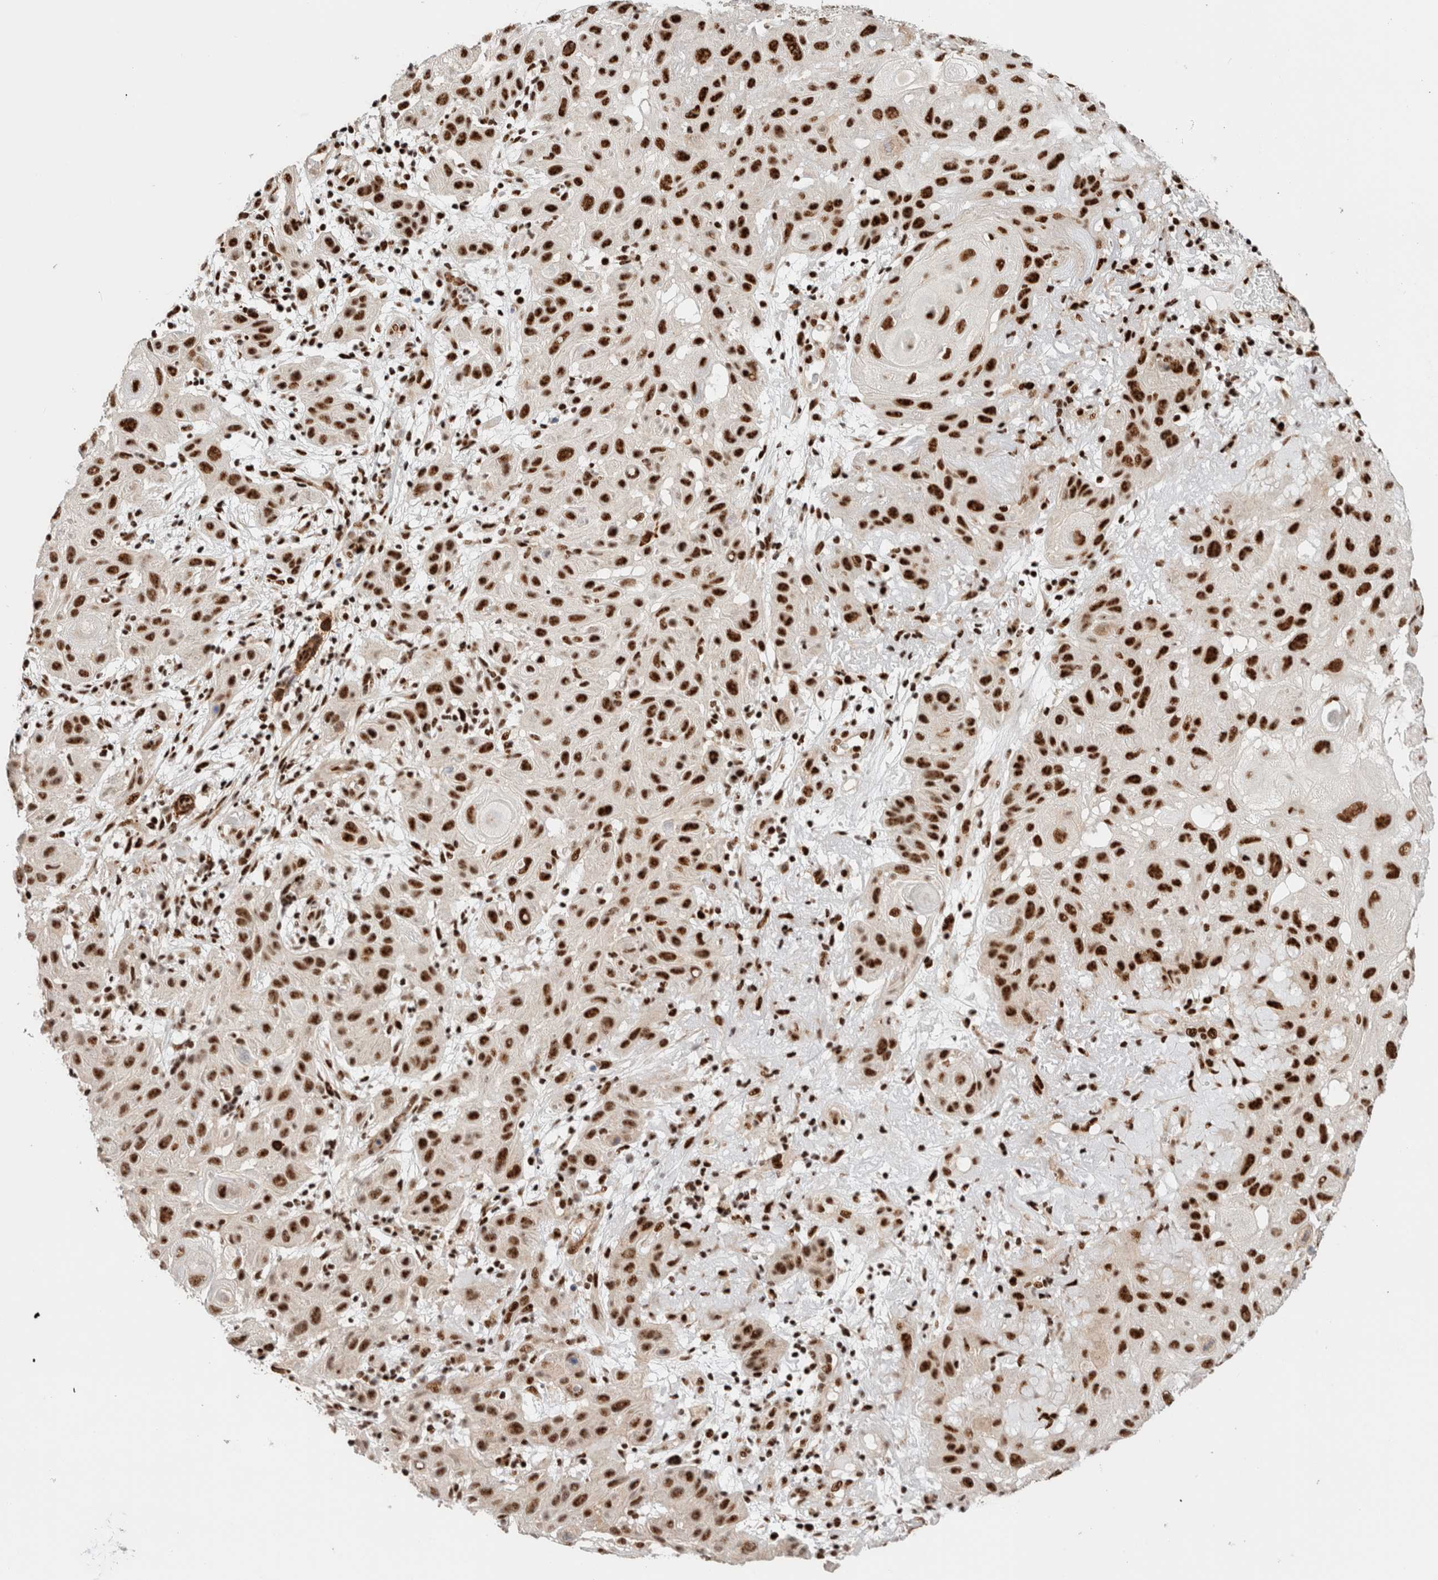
{"staining": {"intensity": "strong", "quantity": ">75%", "location": "nuclear"}, "tissue": "skin cancer", "cell_type": "Tumor cells", "image_type": "cancer", "snomed": [{"axis": "morphology", "description": "Normal tissue, NOS"}, {"axis": "morphology", "description": "Squamous cell carcinoma, NOS"}, {"axis": "topography", "description": "Skin"}], "caption": "Immunohistochemical staining of human skin squamous cell carcinoma shows strong nuclear protein expression in about >75% of tumor cells.", "gene": "ID3", "patient": {"sex": "female", "age": 96}}